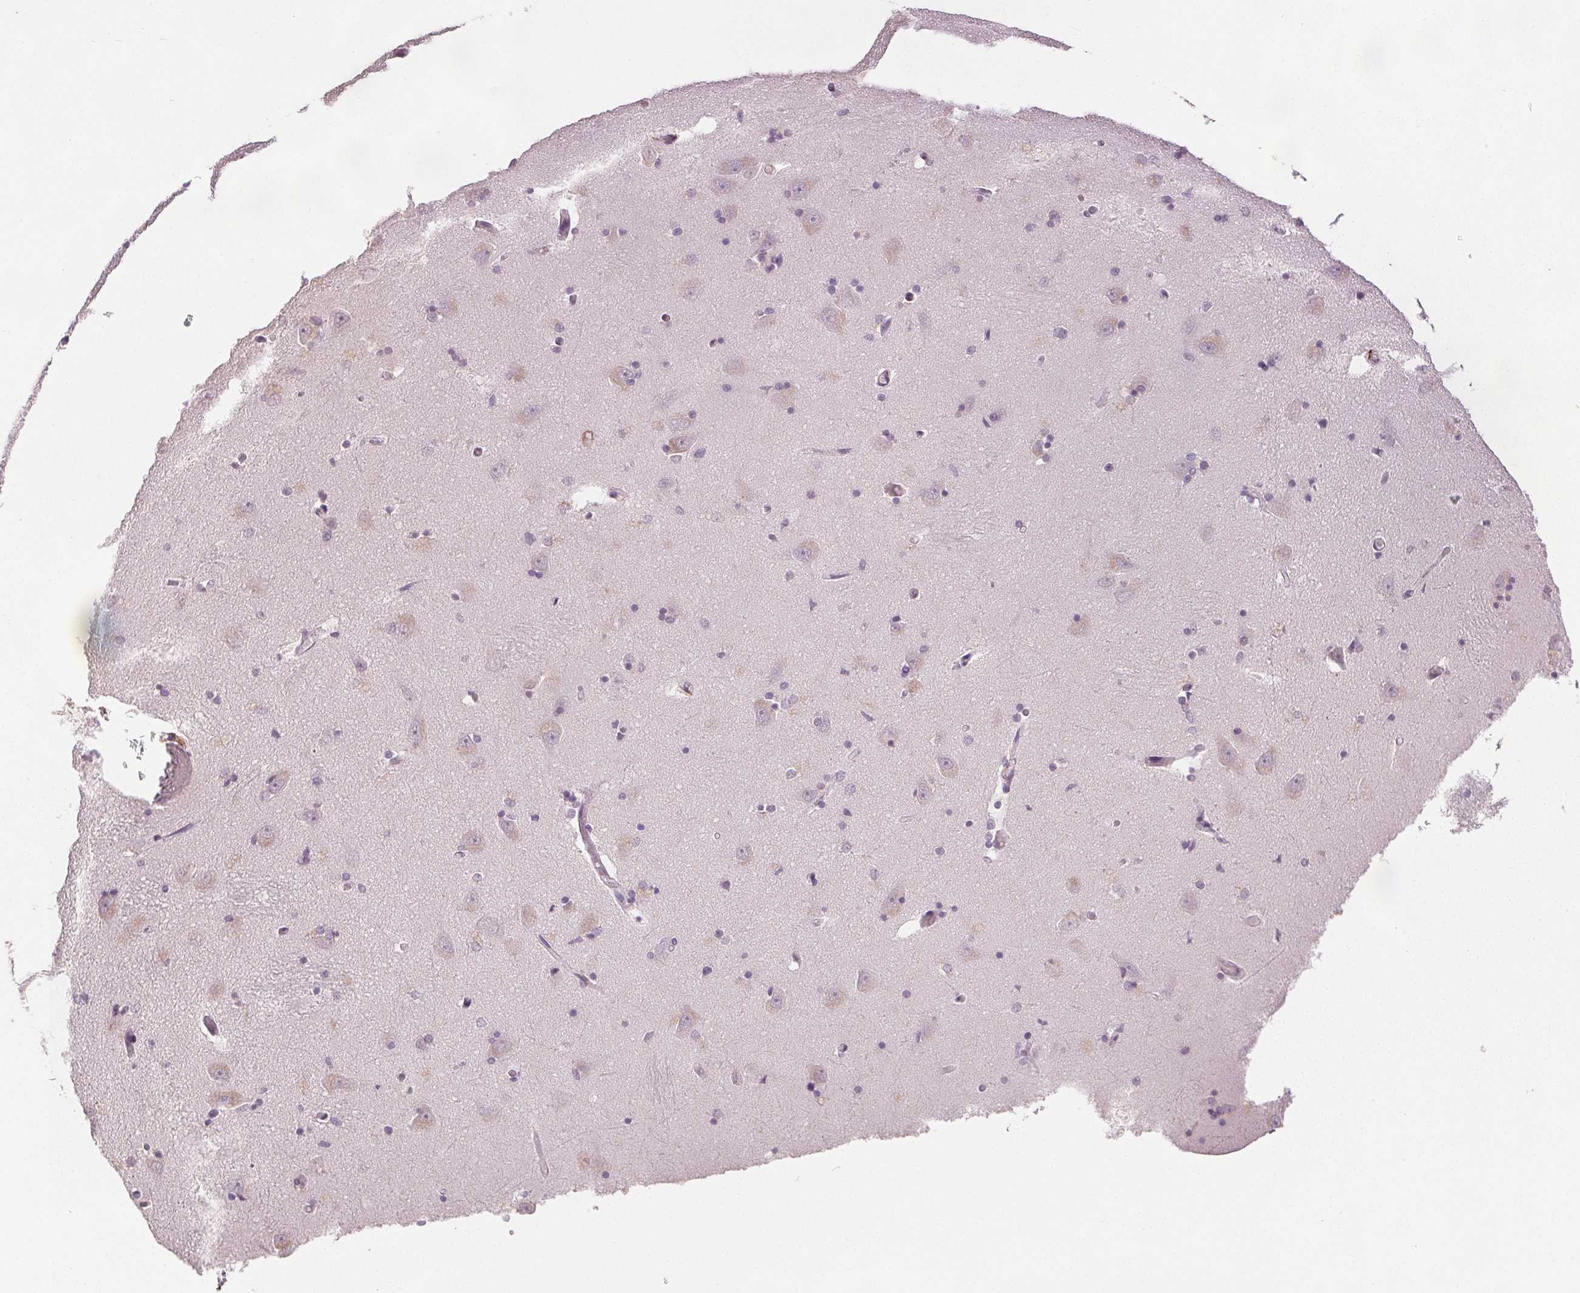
{"staining": {"intensity": "negative", "quantity": "none", "location": "none"}, "tissue": "caudate", "cell_type": "Glial cells", "image_type": "normal", "snomed": [{"axis": "morphology", "description": "Normal tissue, NOS"}, {"axis": "topography", "description": "Lateral ventricle wall"}, {"axis": "topography", "description": "Hippocampus"}], "caption": "The micrograph exhibits no significant staining in glial cells of caudate.", "gene": "FBN1", "patient": {"sex": "female", "age": 63}}